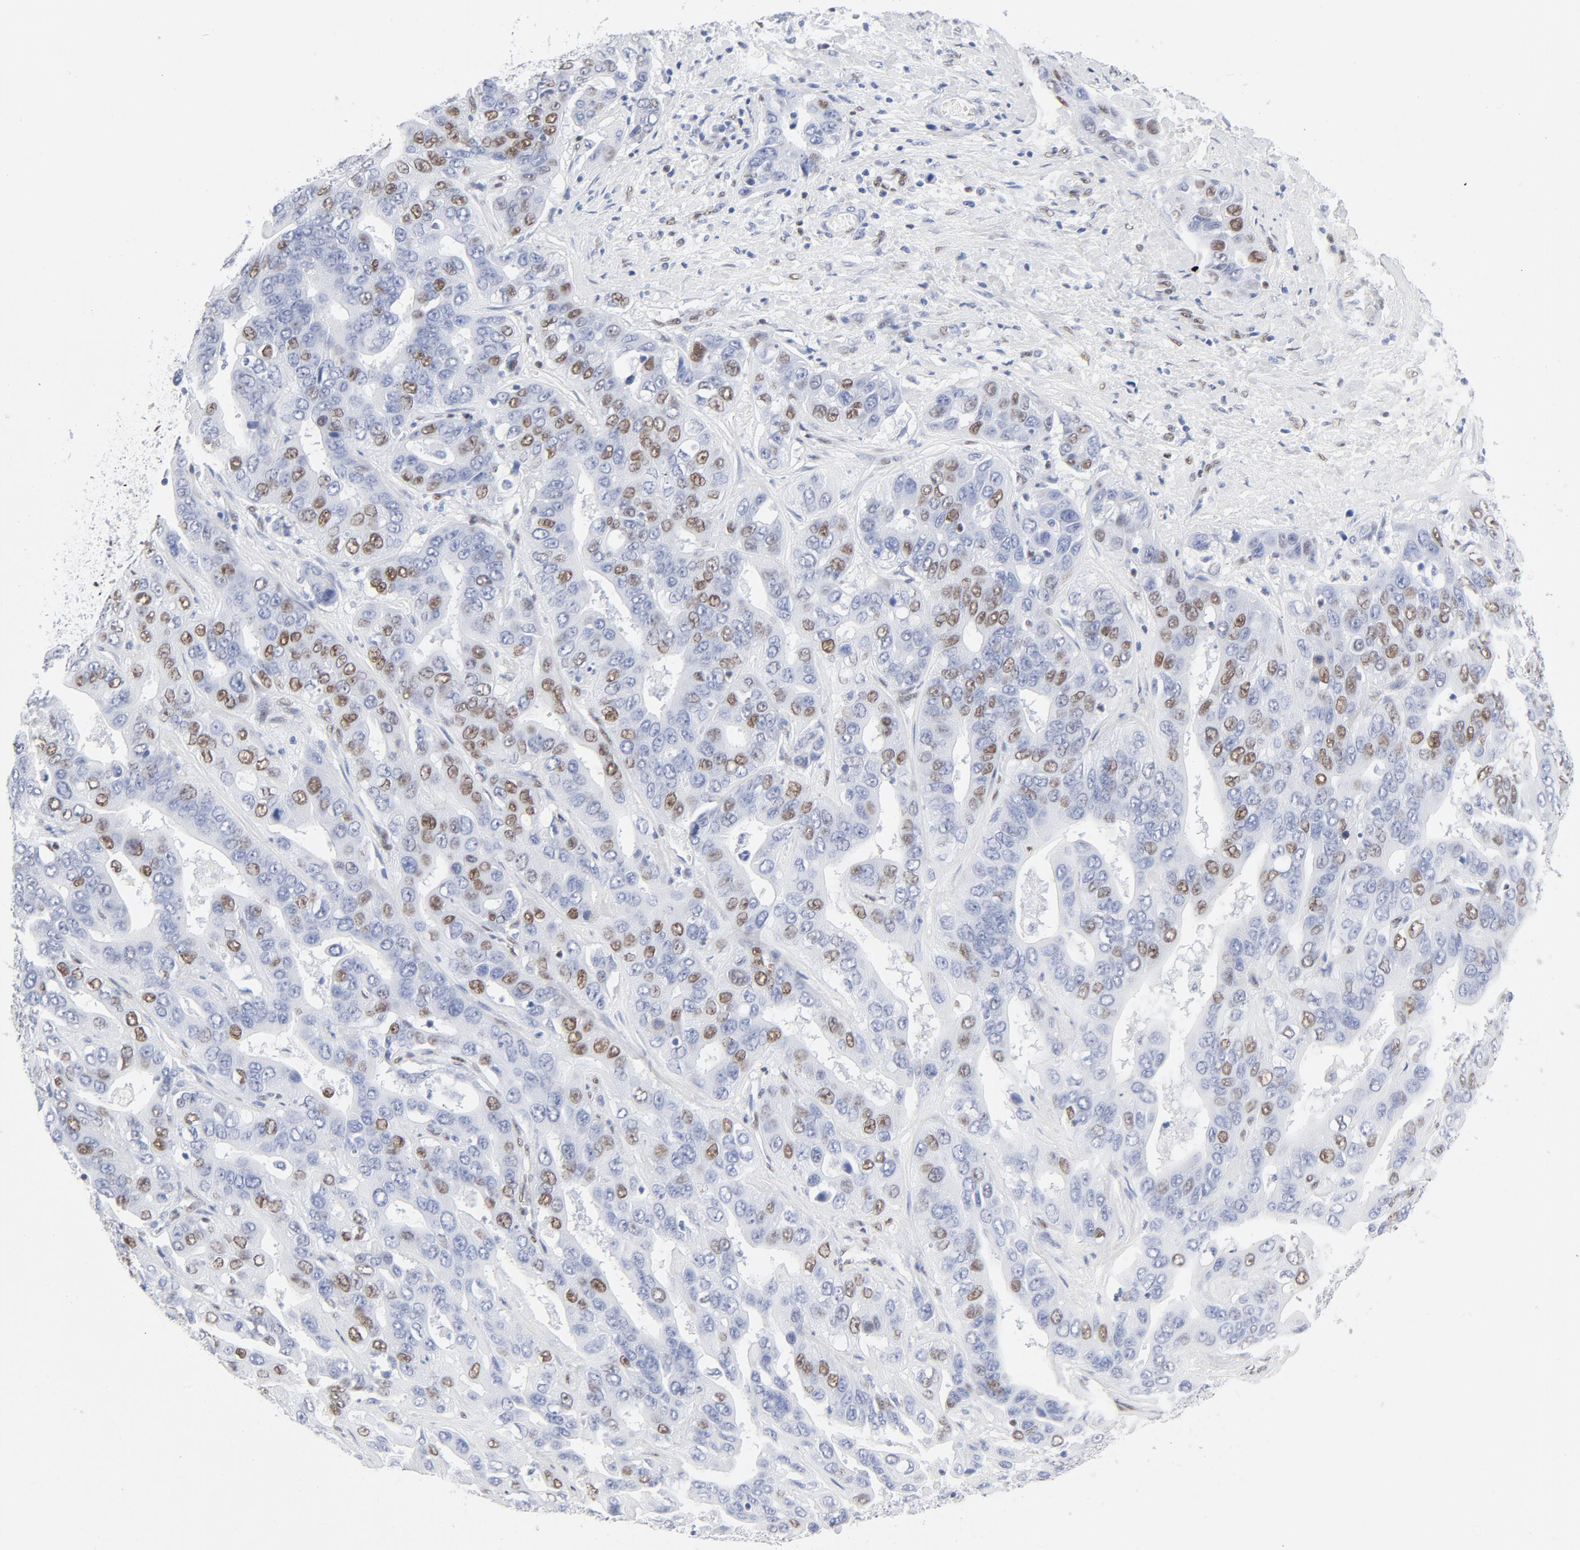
{"staining": {"intensity": "moderate", "quantity": "<25%", "location": "nuclear"}, "tissue": "liver cancer", "cell_type": "Tumor cells", "image_type": "cancer", "snomed": [{"axis": "morphology", "description": "Cholangiocarcinoma"}, {"axis": "topography", "description": "Liver"}], "caption": "Immunohistochemical staining of human liver cancer (cholangiocarcinoma) displays moderate nuclear protein positivity in about <25% of tumor cells.", "gene": "ATF2", "patient": {"sex": "female", "age": 52}}